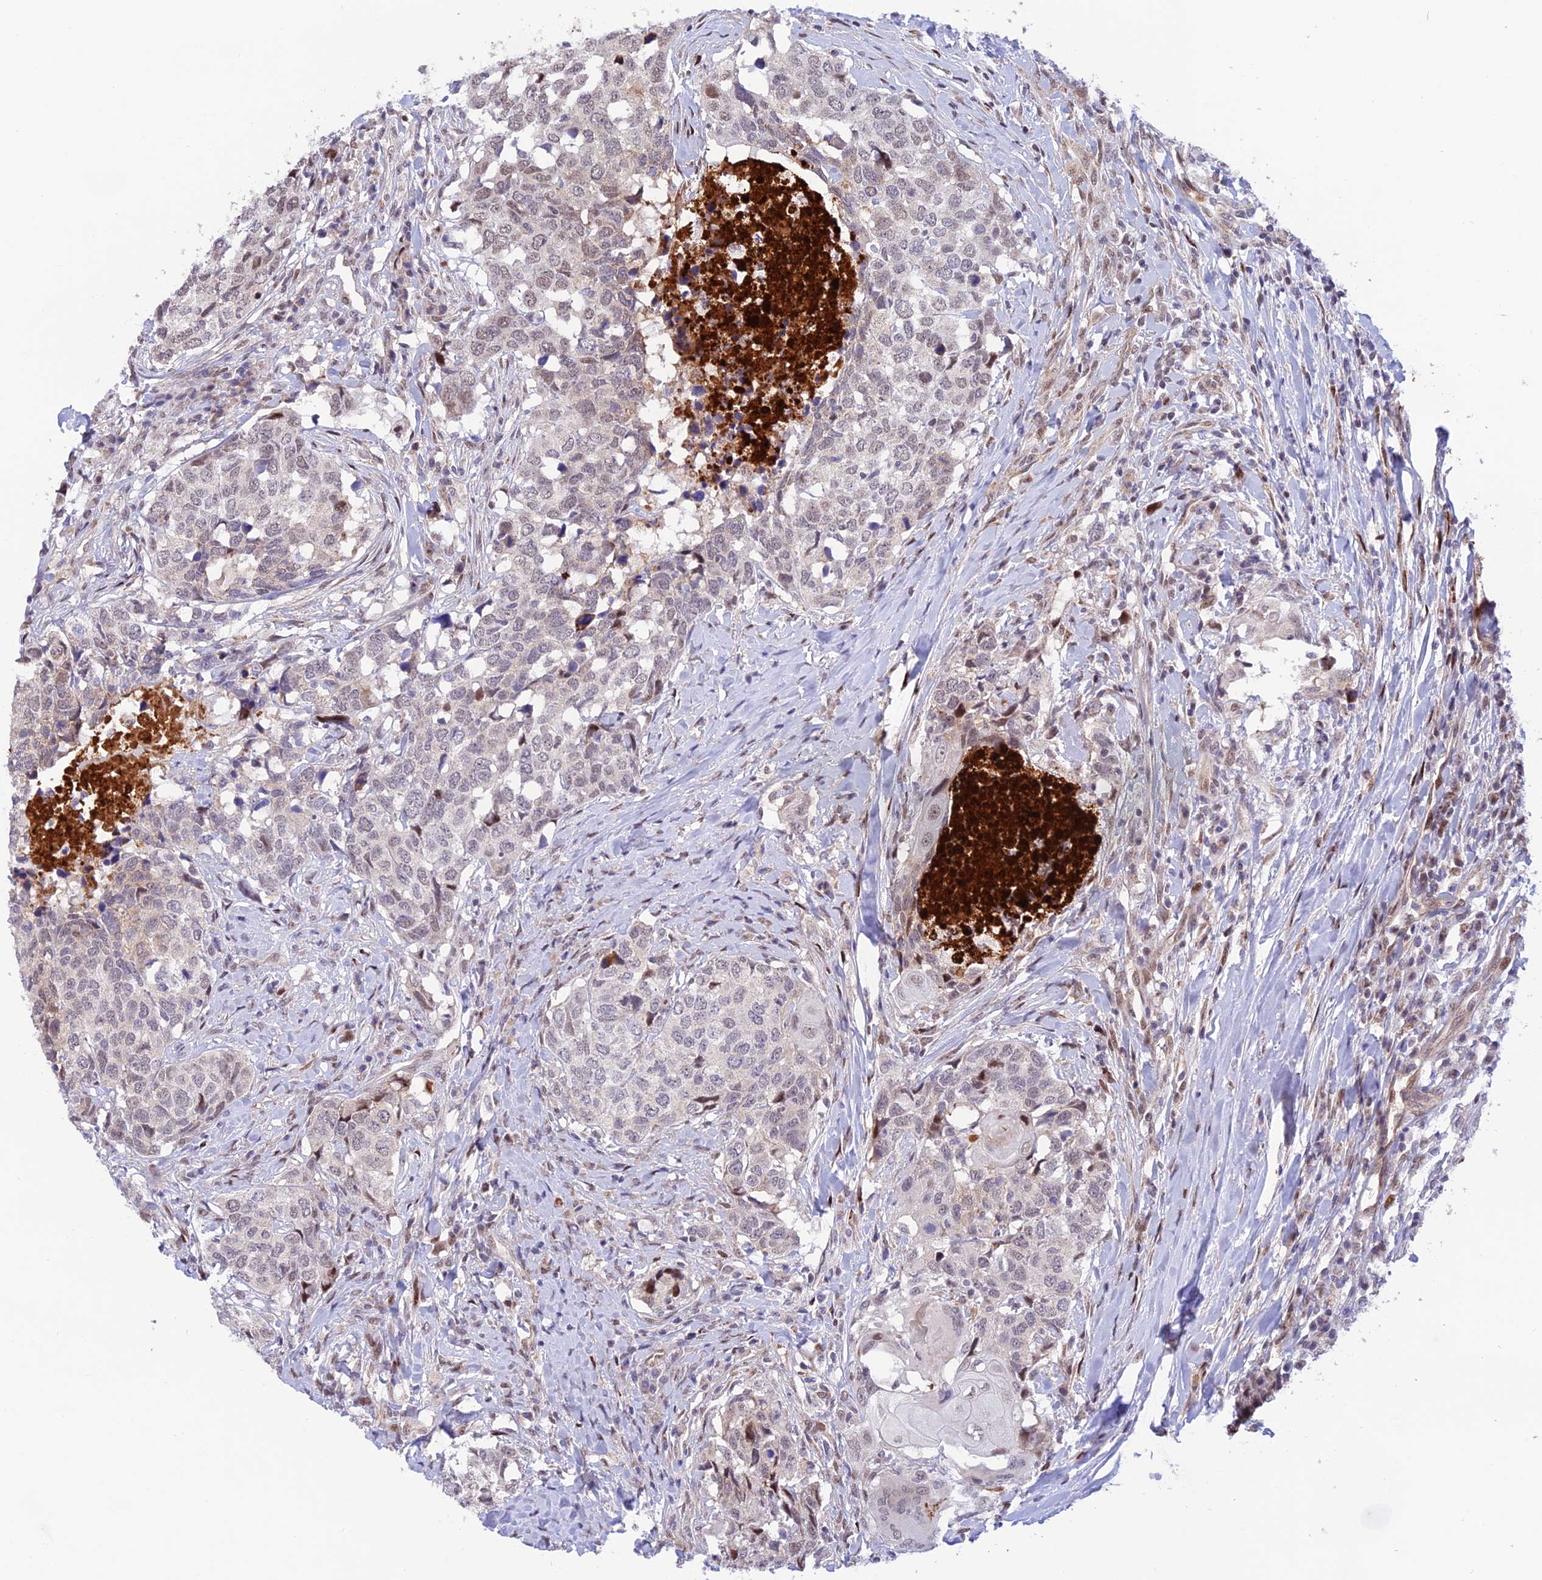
{"staining": {"intensity": "weak", "quantity": "25%-75%", "location": "nuclear"}, "tissue": "head and neck cancer", "cell_type": "Tumor cells", "image_type": "cancer", "snomed": [{"axis": "morphology", "description": "Squamous cell carcinoma, NOS"}, {"axis": "topography", "description": "Head-Neck"}], "caption": "A brown stain highlights weak nuclear staining of a protein in squamous cell carcinoma (head and neck) tumor cells.", "gene": "WDR55", "patient": {"sex": "male", "age": 66}}